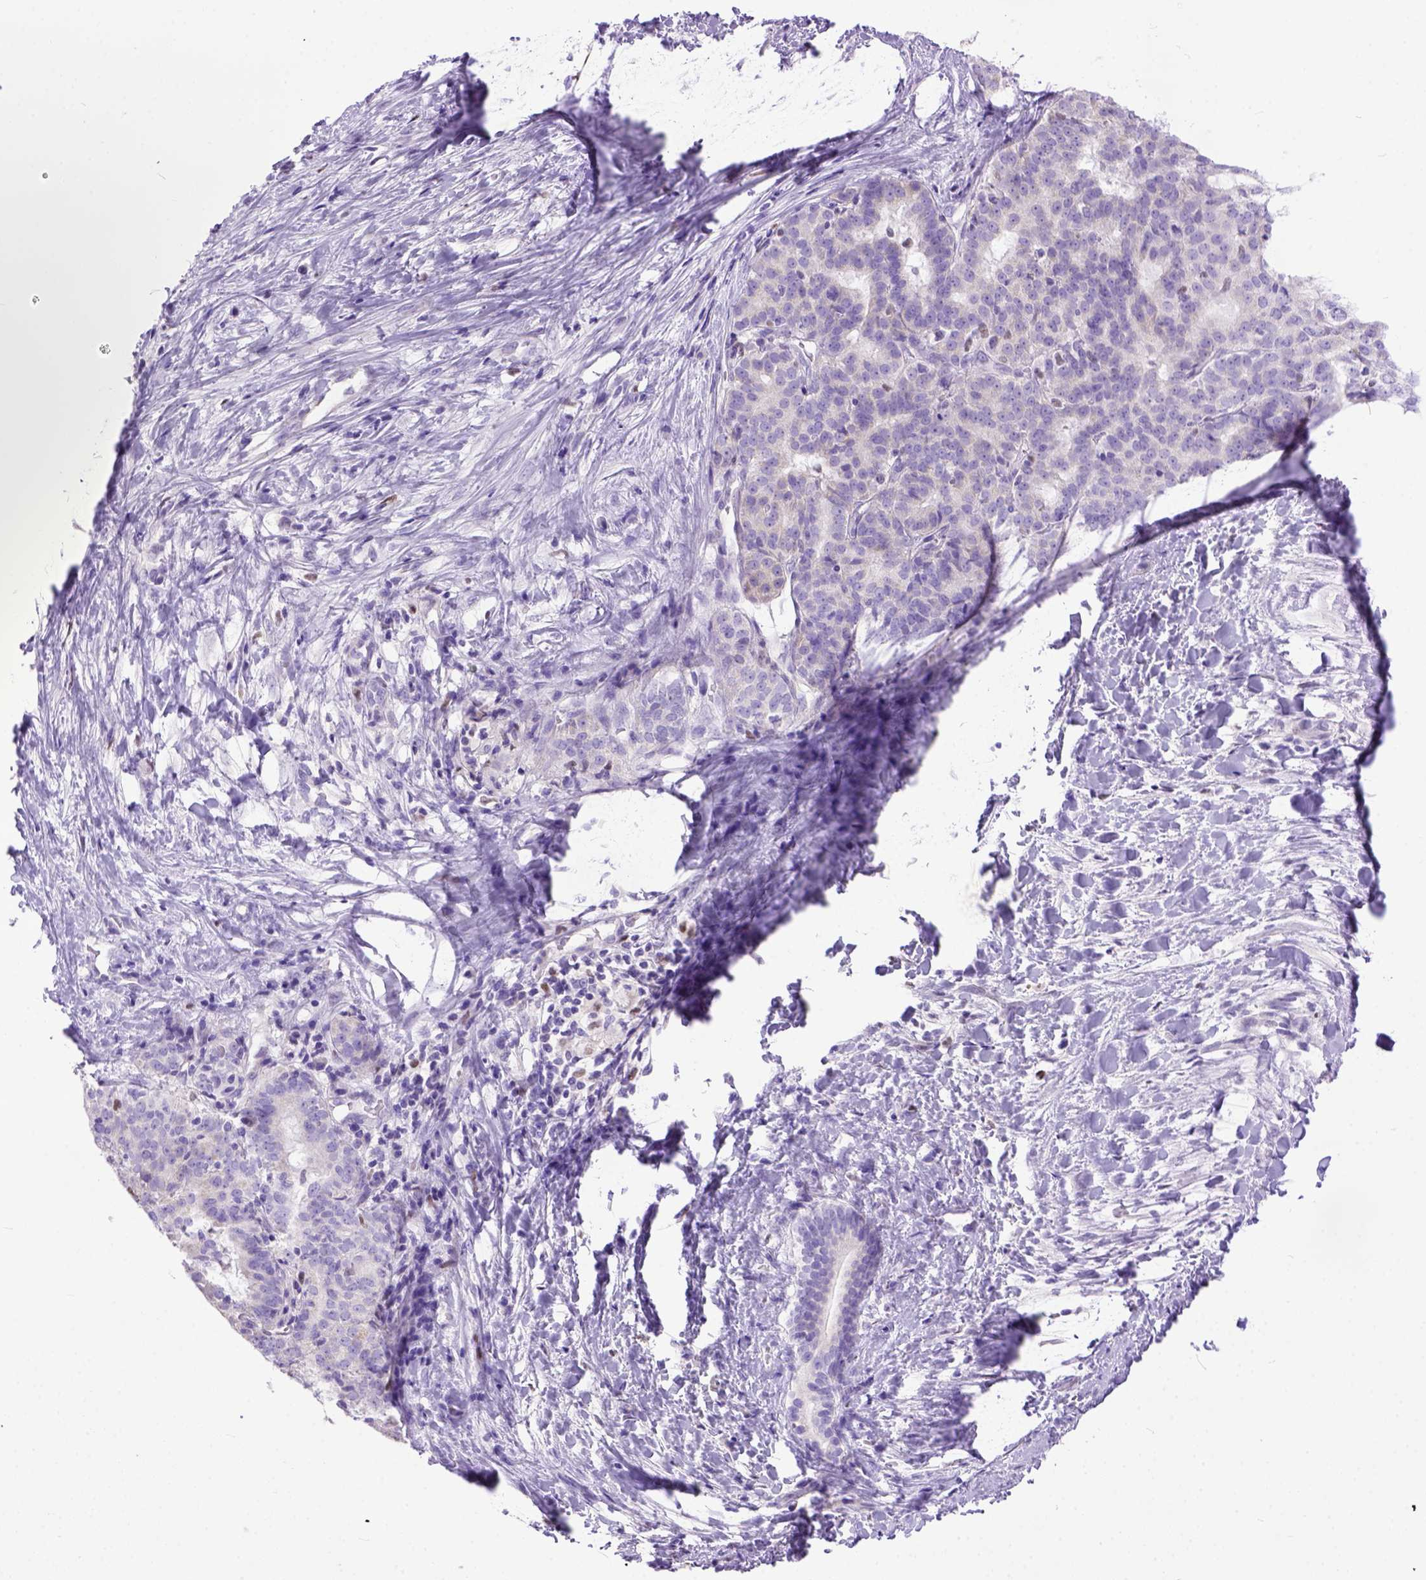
{"staining": {"intensity": "negative", "quantity": "none", "location": "none"}, "tissue": "liver cancer", "cell_type": "Tumor cells", "image_type": "cancer", "snomed": [{"axis": "morphology", "description": "Cholangiocarcinoma"}, {"axis": "topography", "description": "Liver"}], "caption": "A histopathology image of human liver cholangiocarcinoma is negative for staining in tumor cells.", "gene": "CRB1", "patient": {"sex": "female", "age": 47}}